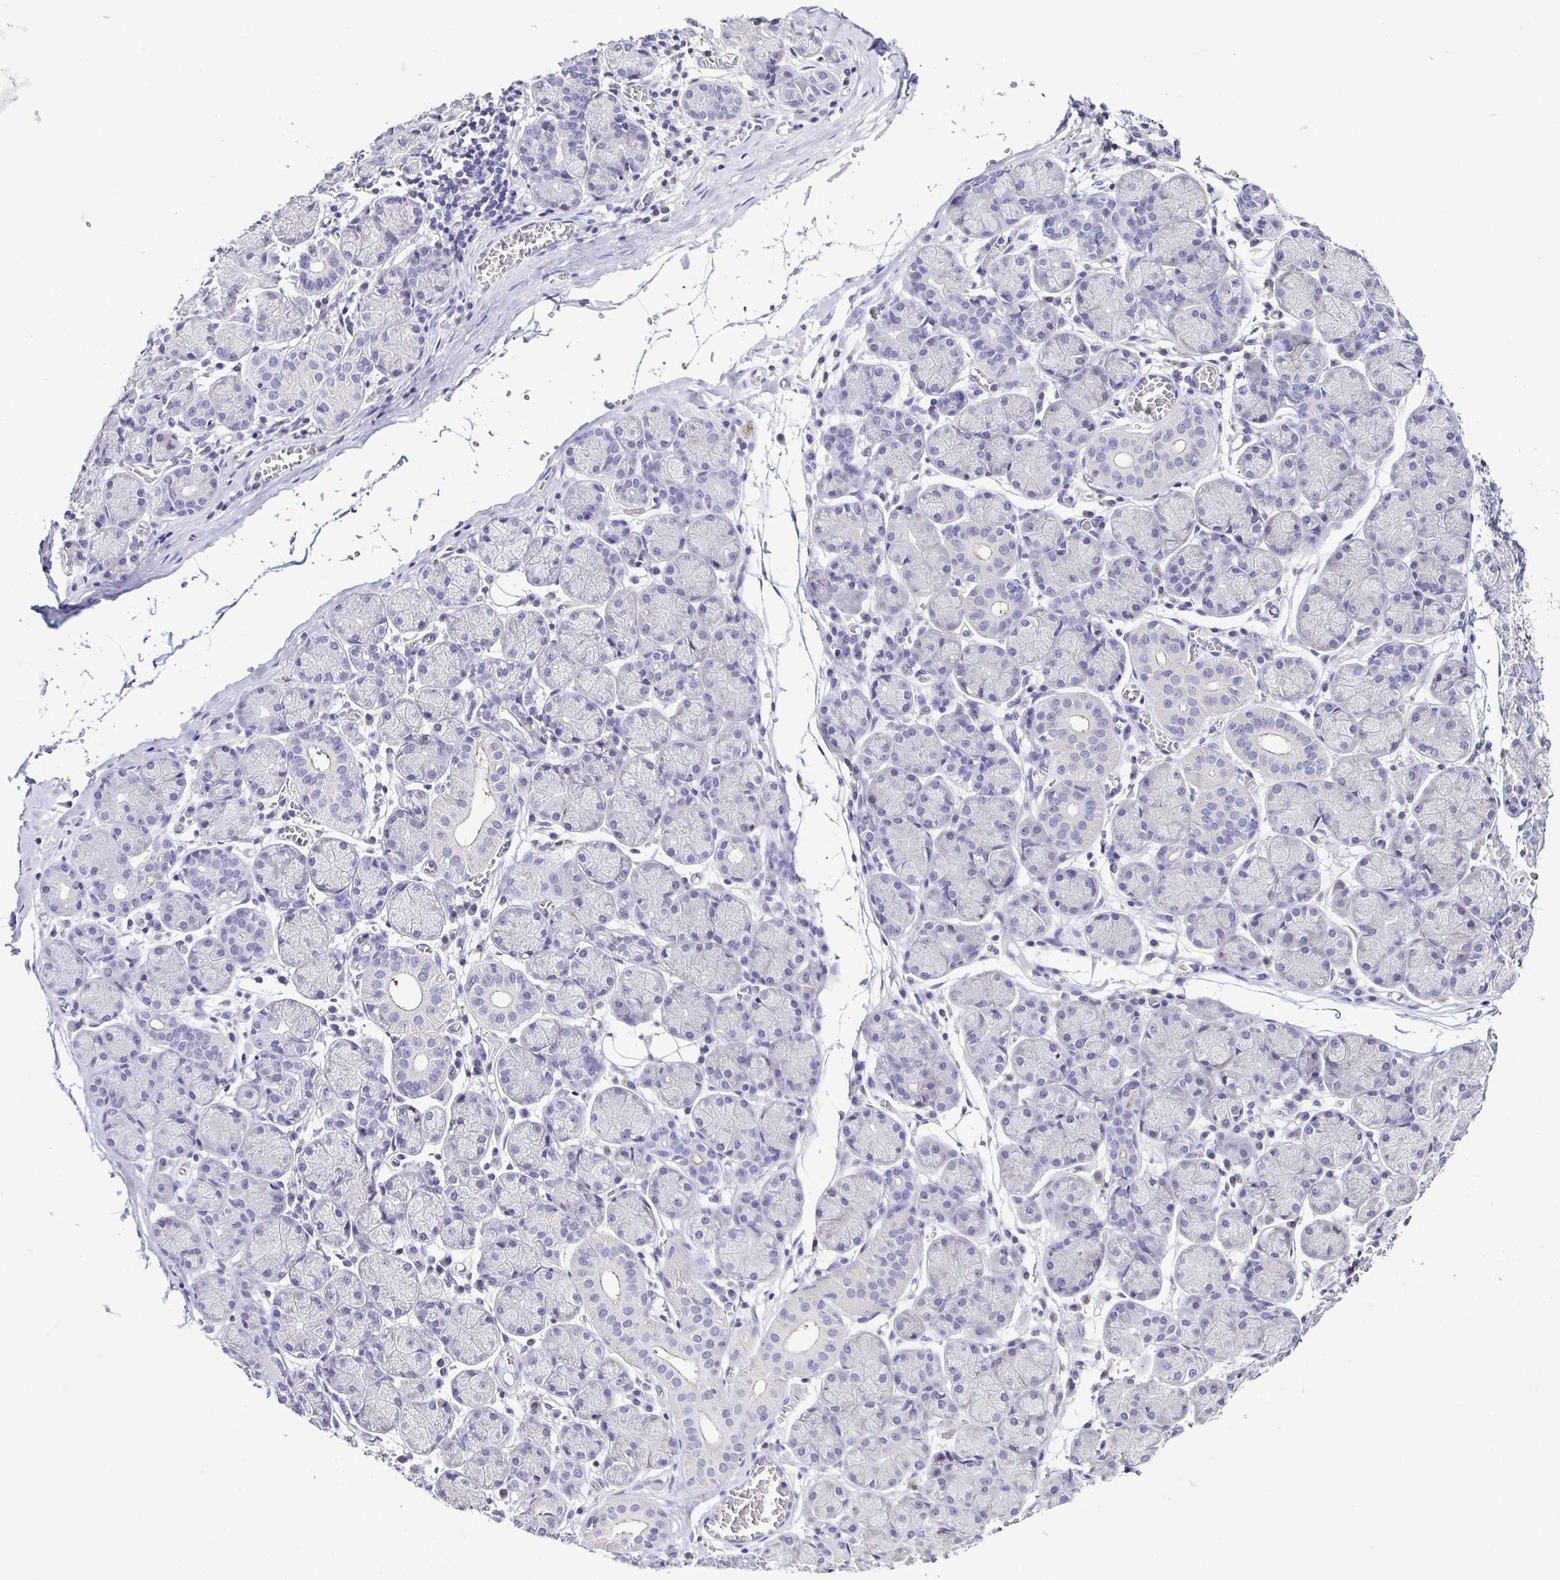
{"staining": {"intensity": "negative", "quantity": "none", "location": "none"}, "tissue": "salivary gland", "cell_type": "Glandular cells", "image_type": "normal", "snomed": [{"axis": "morphology", "description": "Normal tissue, NOS"}, {"axis": "topography", "description": "Salivary gland"}], "caption": "DAB (3,3'-diaminobenzidine) immunohistochemical staining of normal salivary gland shows no significant expression in glandular cells.", "gene": "TNNT2", "patient": {"sex": "female", "age": 24}}